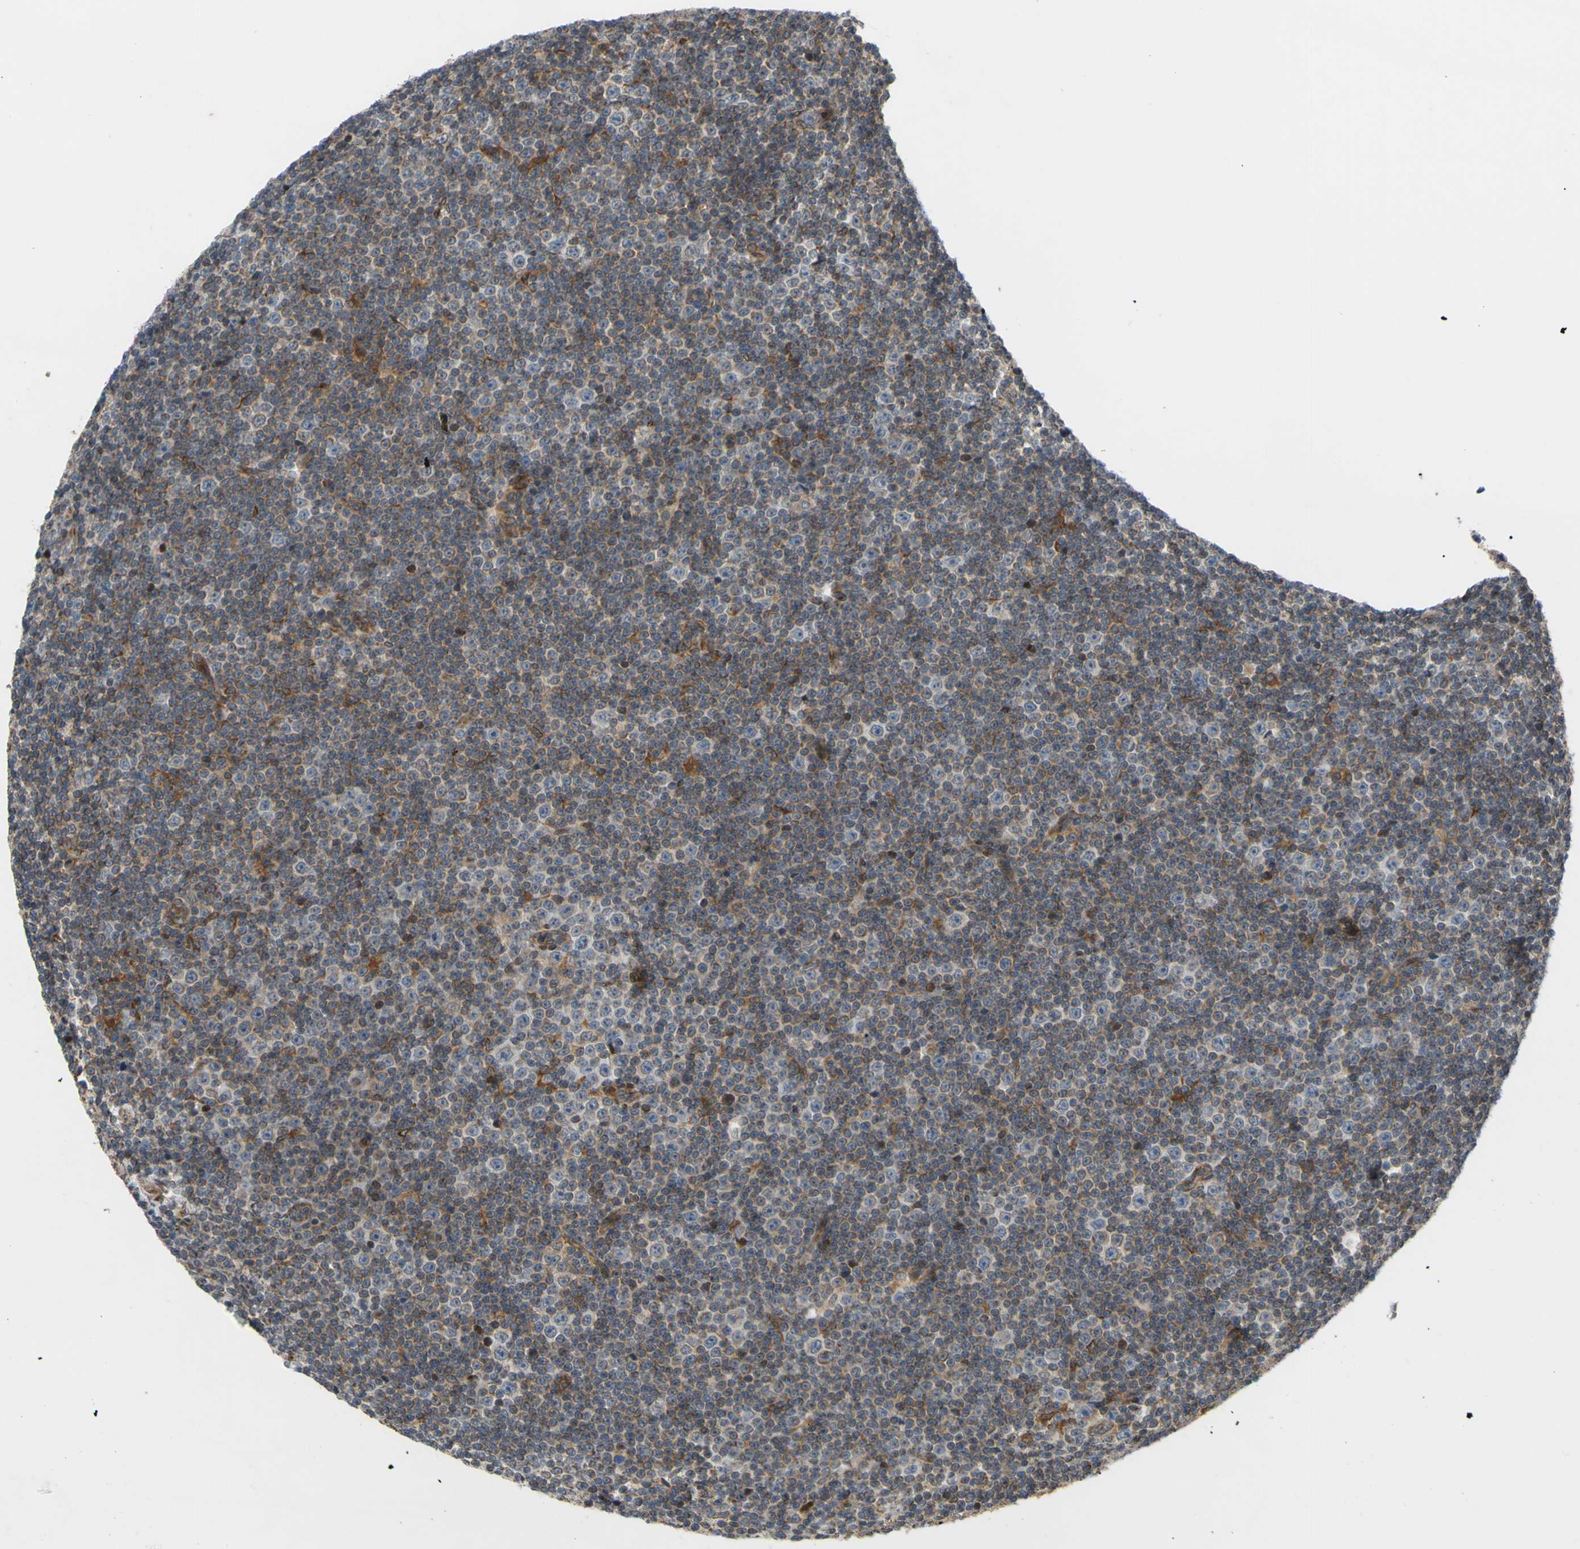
{"staining": {"intensity": "weak", "quantity": "25%-75%", "location": "cytoplasmic/membranous"}, "tissue": "lymphoma", "cell_type": "Tumor cells", "image_type": "cancer", "snomed": [{"axis": "morphology", "description": "Malignant lymphoma, non-Hodgkin's type, Low grade"}, {"axis": "topography", "description": "Lymph node"}], "caption": "Brown immunohistochemical staining in human malignant lymphoma, non-Hodgkin's type (low-grade) displays weak cytoplasmic/membranous positivity in approximately 25%-75% of tumor cells.", "gene": "PRAF2", "patient": {"sex": "female", "age": 67}}